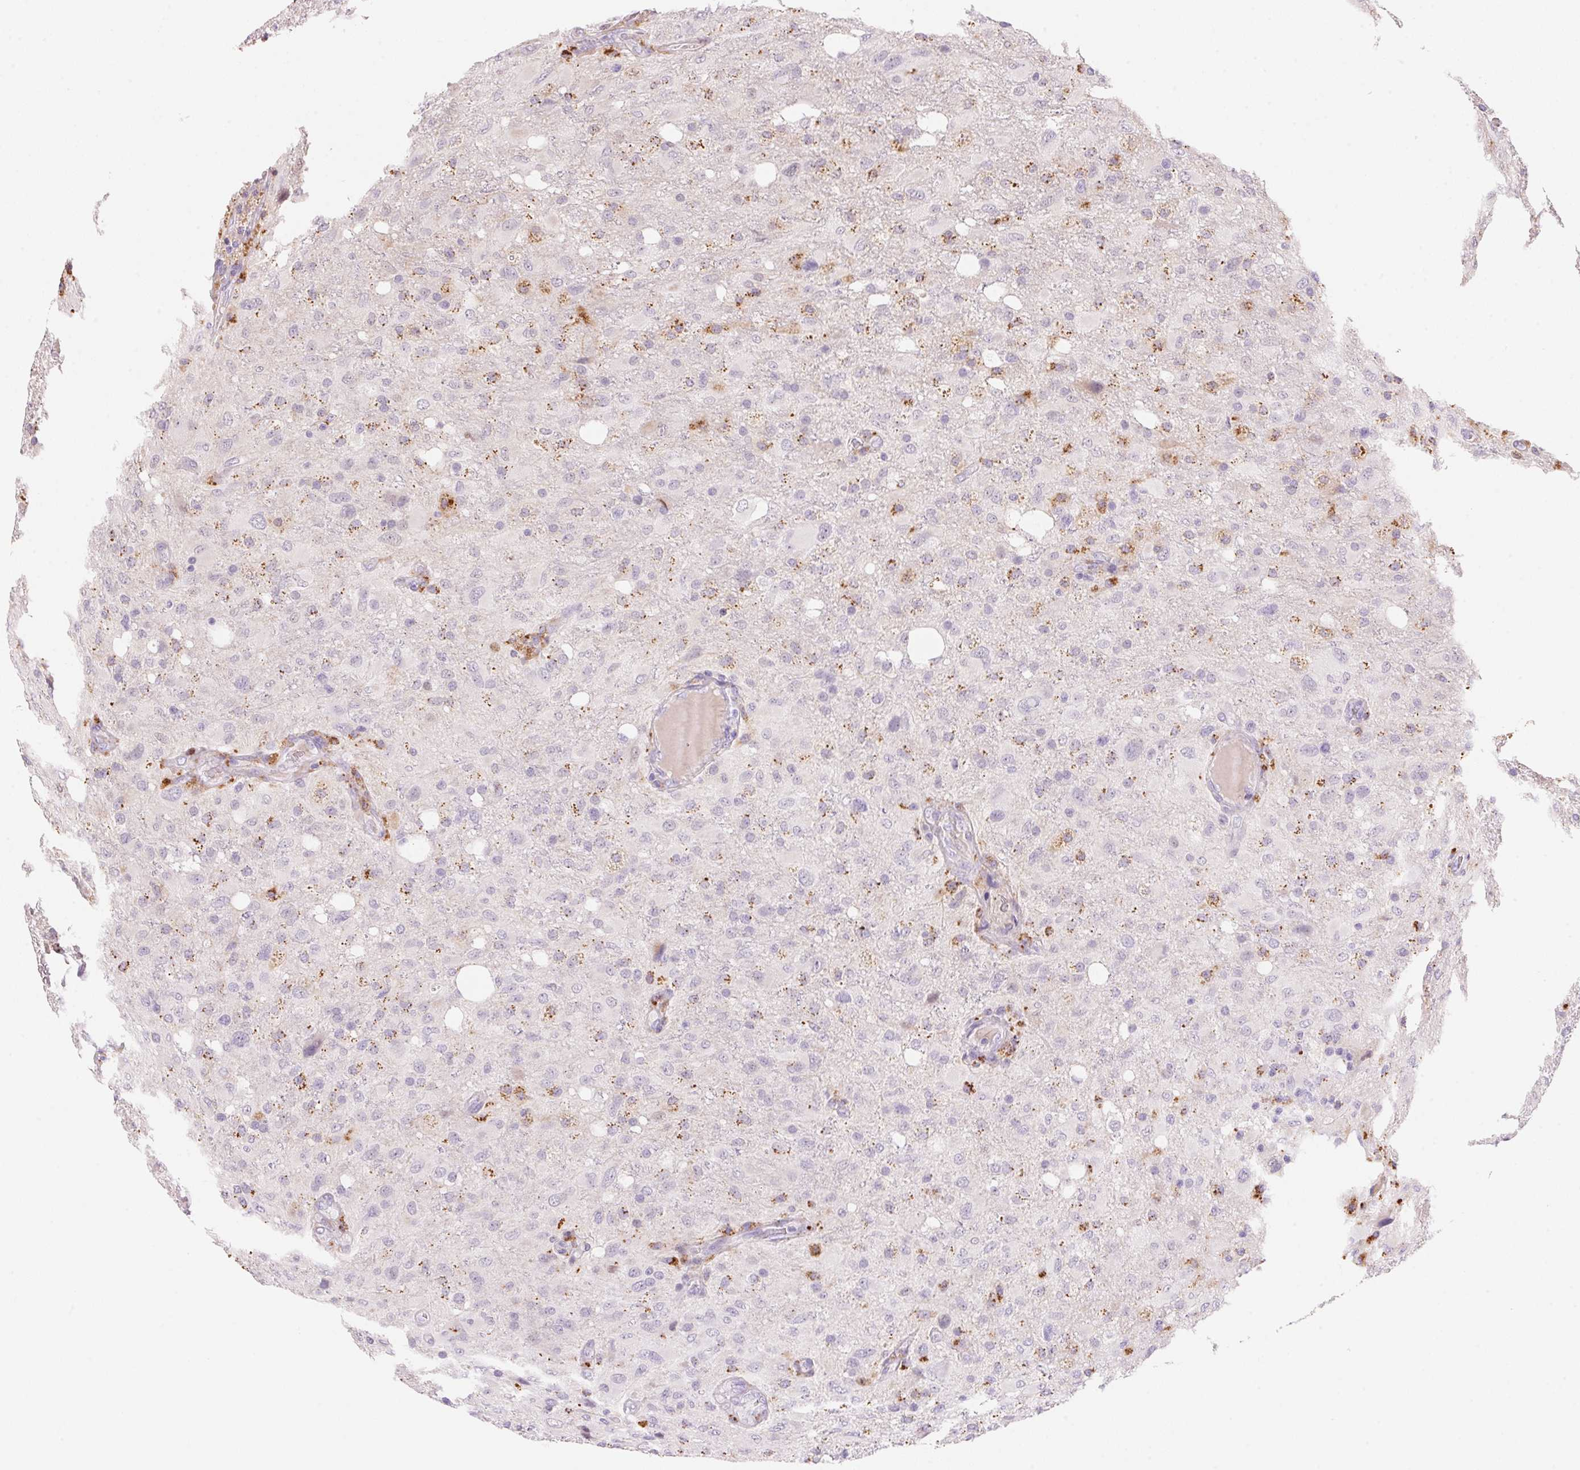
{"staining": {"intensity": "moderate", "quantity": "<25%", "location": "cytoplasmic/membranous"}, "tissue": "glioma", "cell_type": "Tumor cells", "image_type": "cancer", "snomed": [{"axis": "morphology", "description": "Glioma, malignant, High grade"}, {"axis": "topography", "description": "Brain"}], "caption": "Glioma was stained to show a protein in brown. There is low levels of moderate cytoplasmic/membranous expression in approximately <25% of tumor cells.", "gene": "TEKT1", "patient": {"sex": "male", "age": 53}}